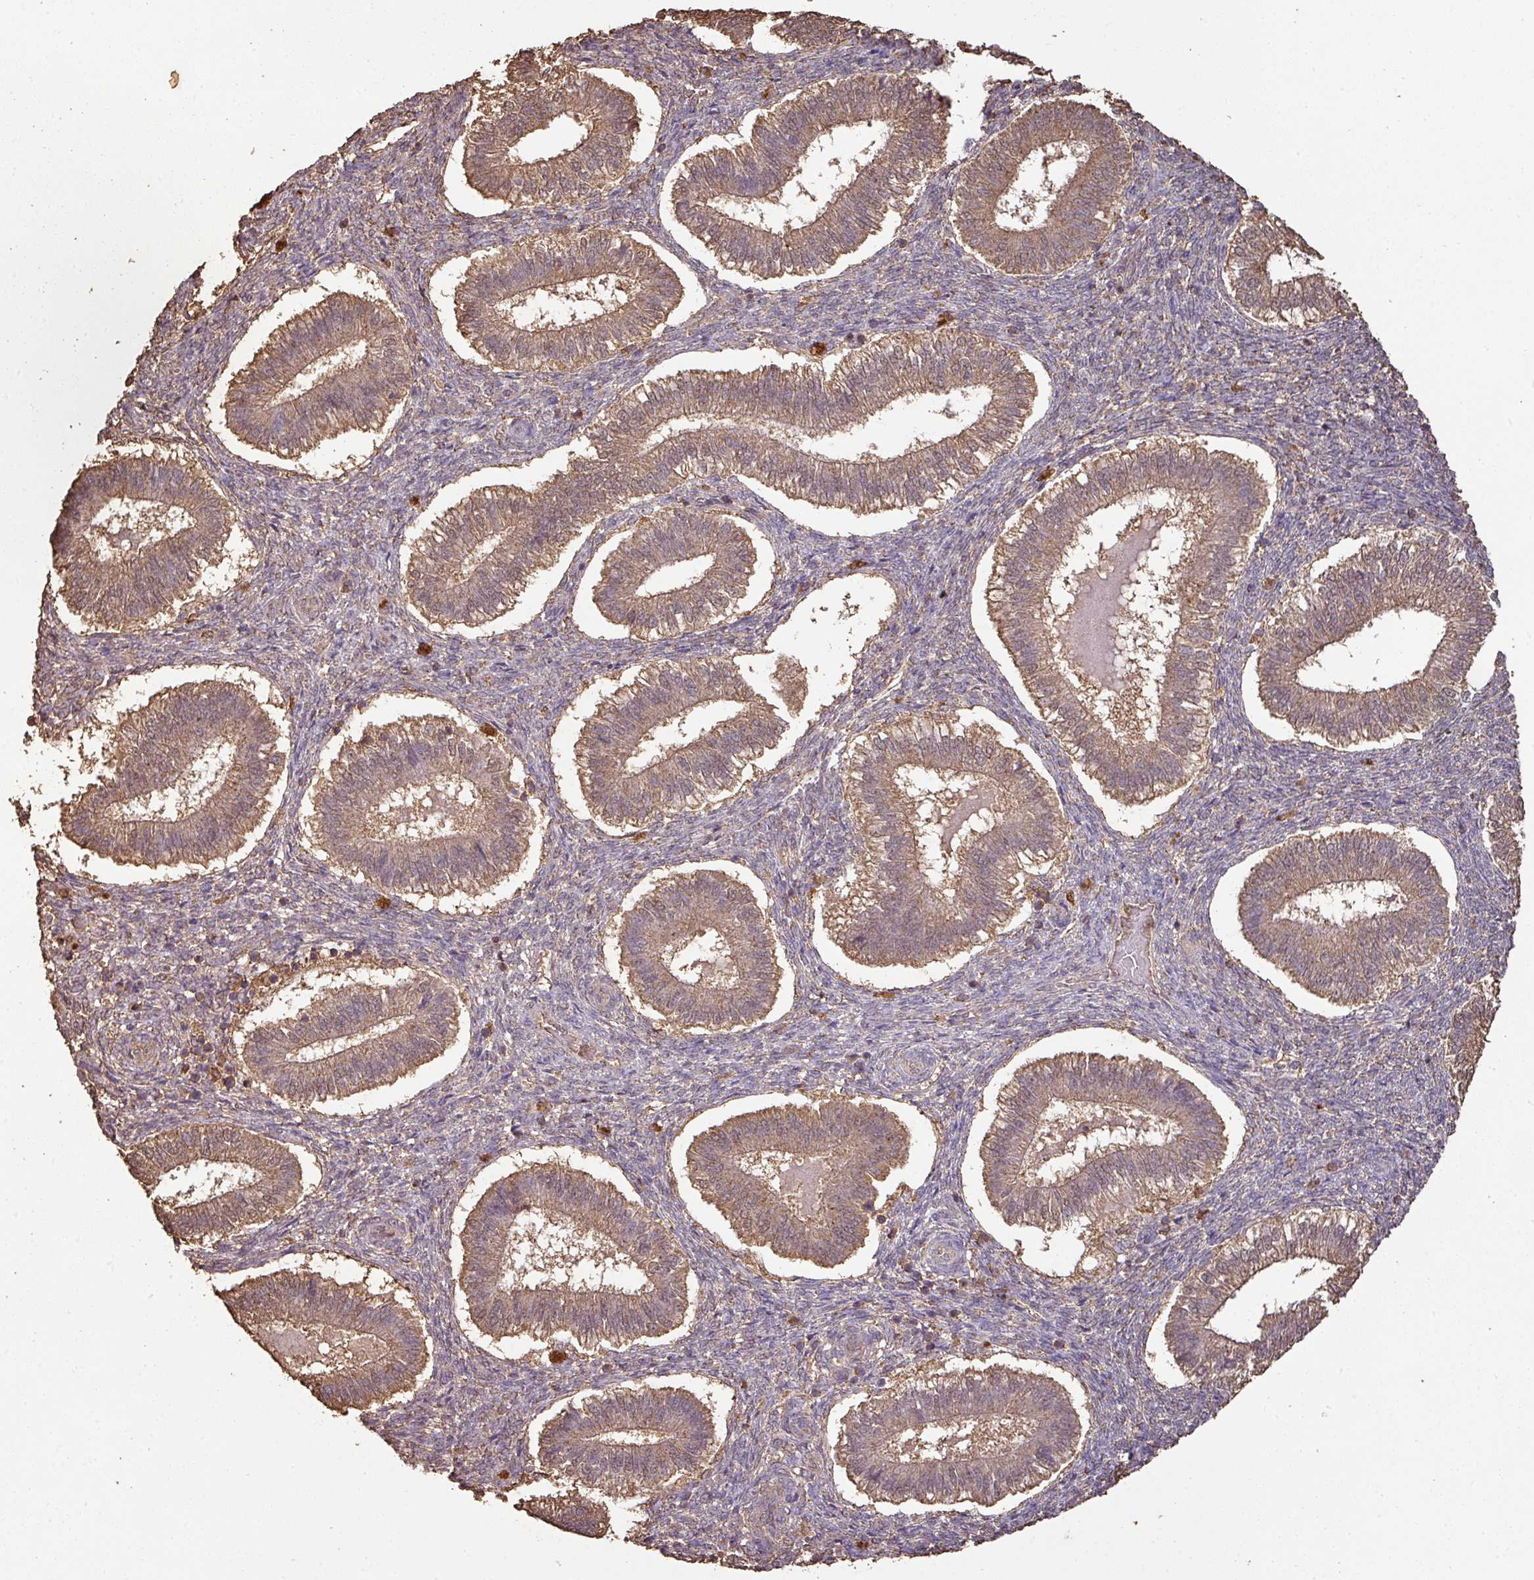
{"staining": {"intensity": "moderate", "quantity": "<25%", "location": "cytoplasmic/membranous"}, "tissue": "endometrium", "cell_type": "Cells in endometrial stroma", "image_type": "normal", "snomed": [{"axis": "morphology", "description": "Normal tissue, NOS"}, {"axis": "topography", "description": "Endometrium"}], "caption": "The image demonstrates staining of benign endometrium, revealing moderate cytoplasmic/membranous protein expression (brown color) within cells in endometrial stroma. The staining is performed using DAB brown chromogen to label protein expression. The nuclei are counter-stained blue using hematoxylin.", "gene": "ATAT1", "patient": {"sex": "female", "age": 25}}